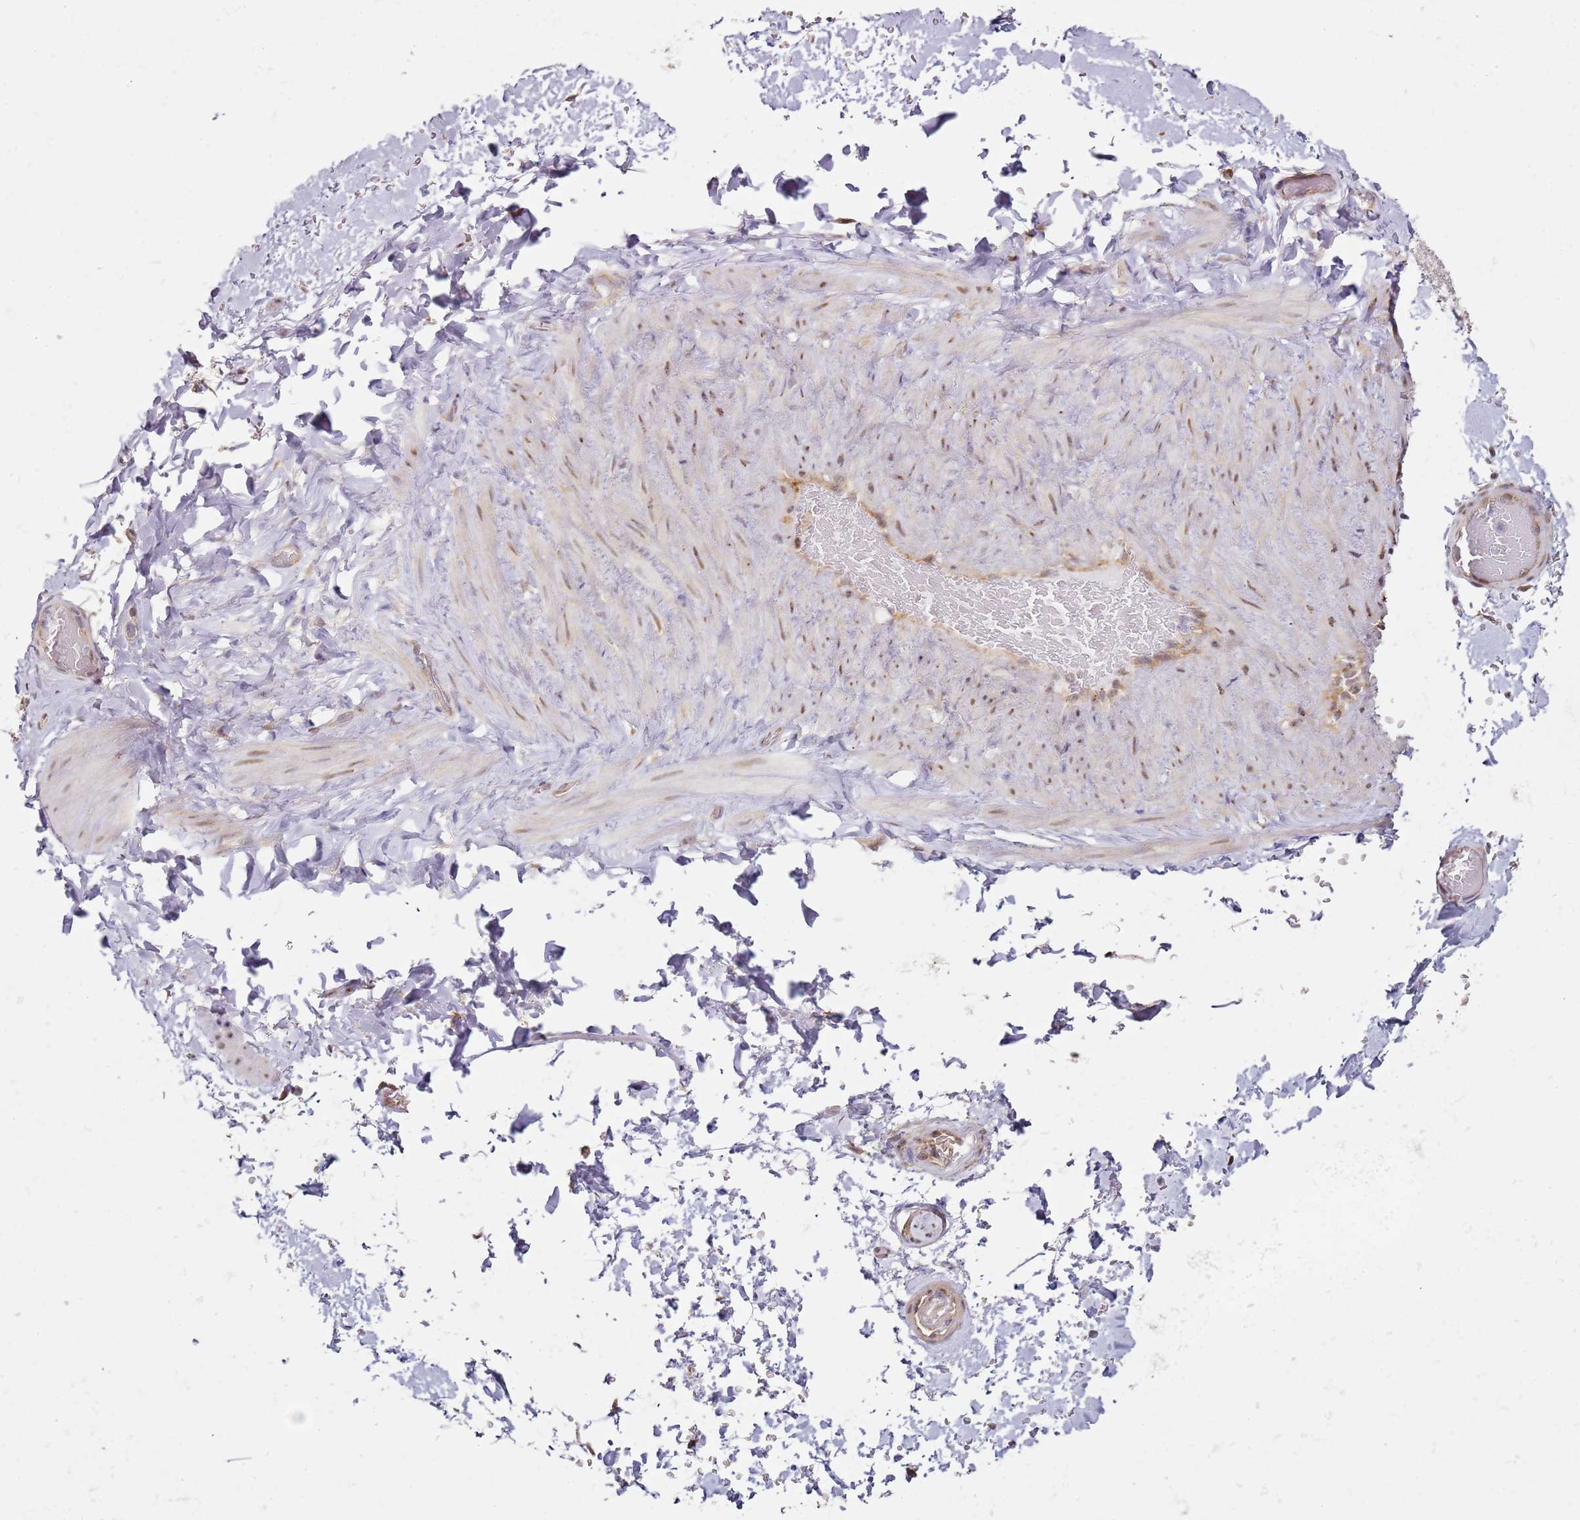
{"staining": {"intensity": "negative", "quantity": "none", "location": "none"}, "tissue": "adipose tissue", "cell_type": "Adipocytes", "image_type": "normal", "snomed": [{"axis": "morphology", "description": "Normal tissue, NOS"}, {"axis": "topography", "description": "Soft tissue"}, {"axis": "topography", "description": "Vascular tissue"}], "caption": "Protein analysis of benign adipose tissue demonstrates no significant expression in adipocytes. (DAB (3,3'-diaminobenzidine) immunohistochemistry (IHC) with hematoxylin counter stain).", "gene": "PSMD4", "patient": {"sex": "male", "age": 41}}